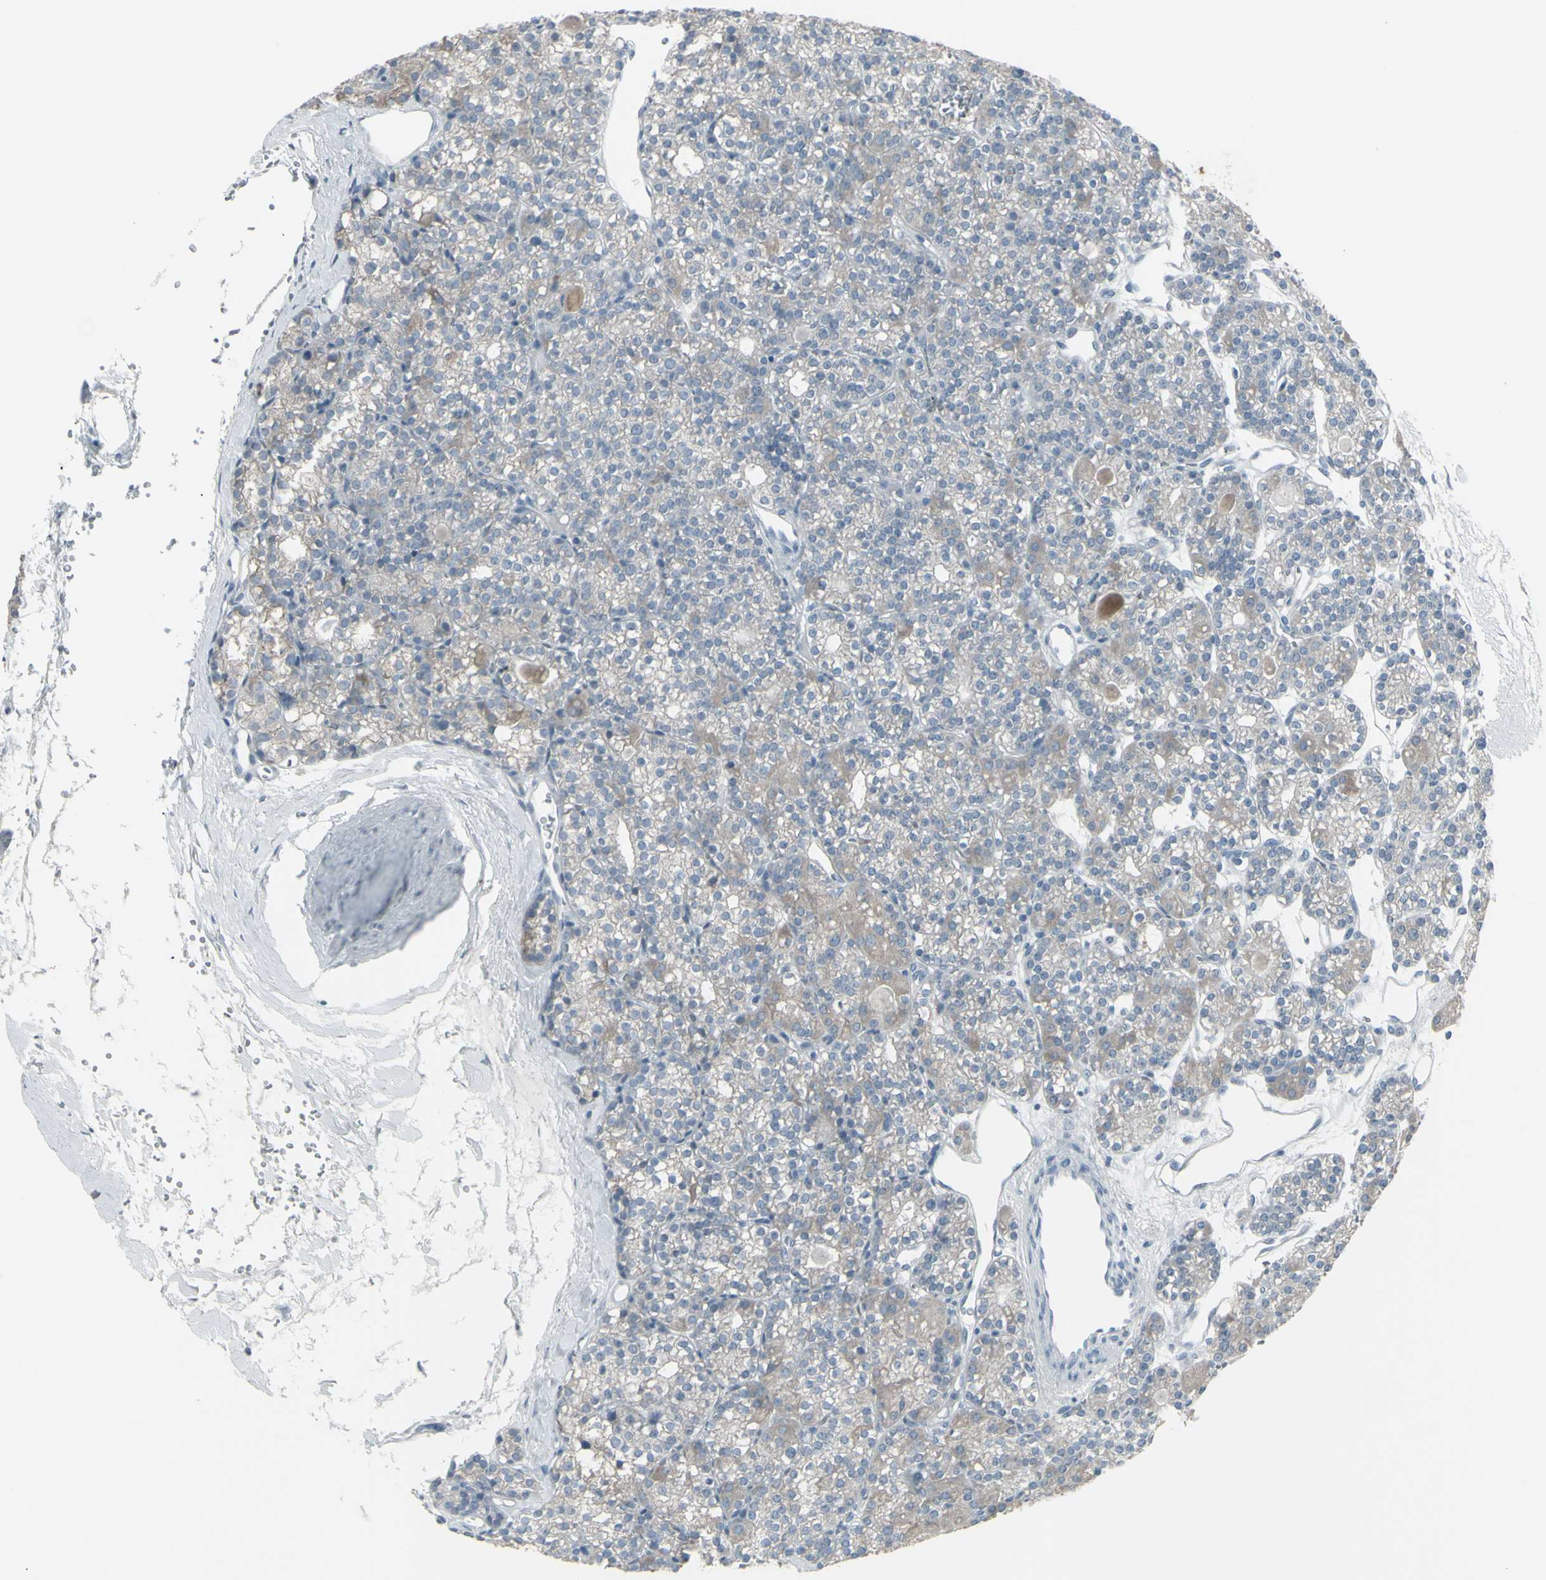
{"staining": {"intensity": "weak", "quantity": ">75%", "location": "cytoplasmic/membranous"}, "tissue": "parathyroid gland", "cell_type": "Glandular cells", "image_type": "normal", "snomed": [{"axis": "morphology", "description": "Normal tissue, NOS"}, {"axis": "topography", "description": "Parathyroid gland"}], "caption": "Immunohistochemistry image of unremarkable parathyroid gland: human parathyroid gland stained using immunohistochemistry (IHC) shows low levels of weak protein expression localized specifically in the cytoplasmic/membranous of glandular cells, appearing as a cytoplasmic/membranous brown color.", "gene": "RAB3A", "patient": {"sex": "female", "age": 64}}